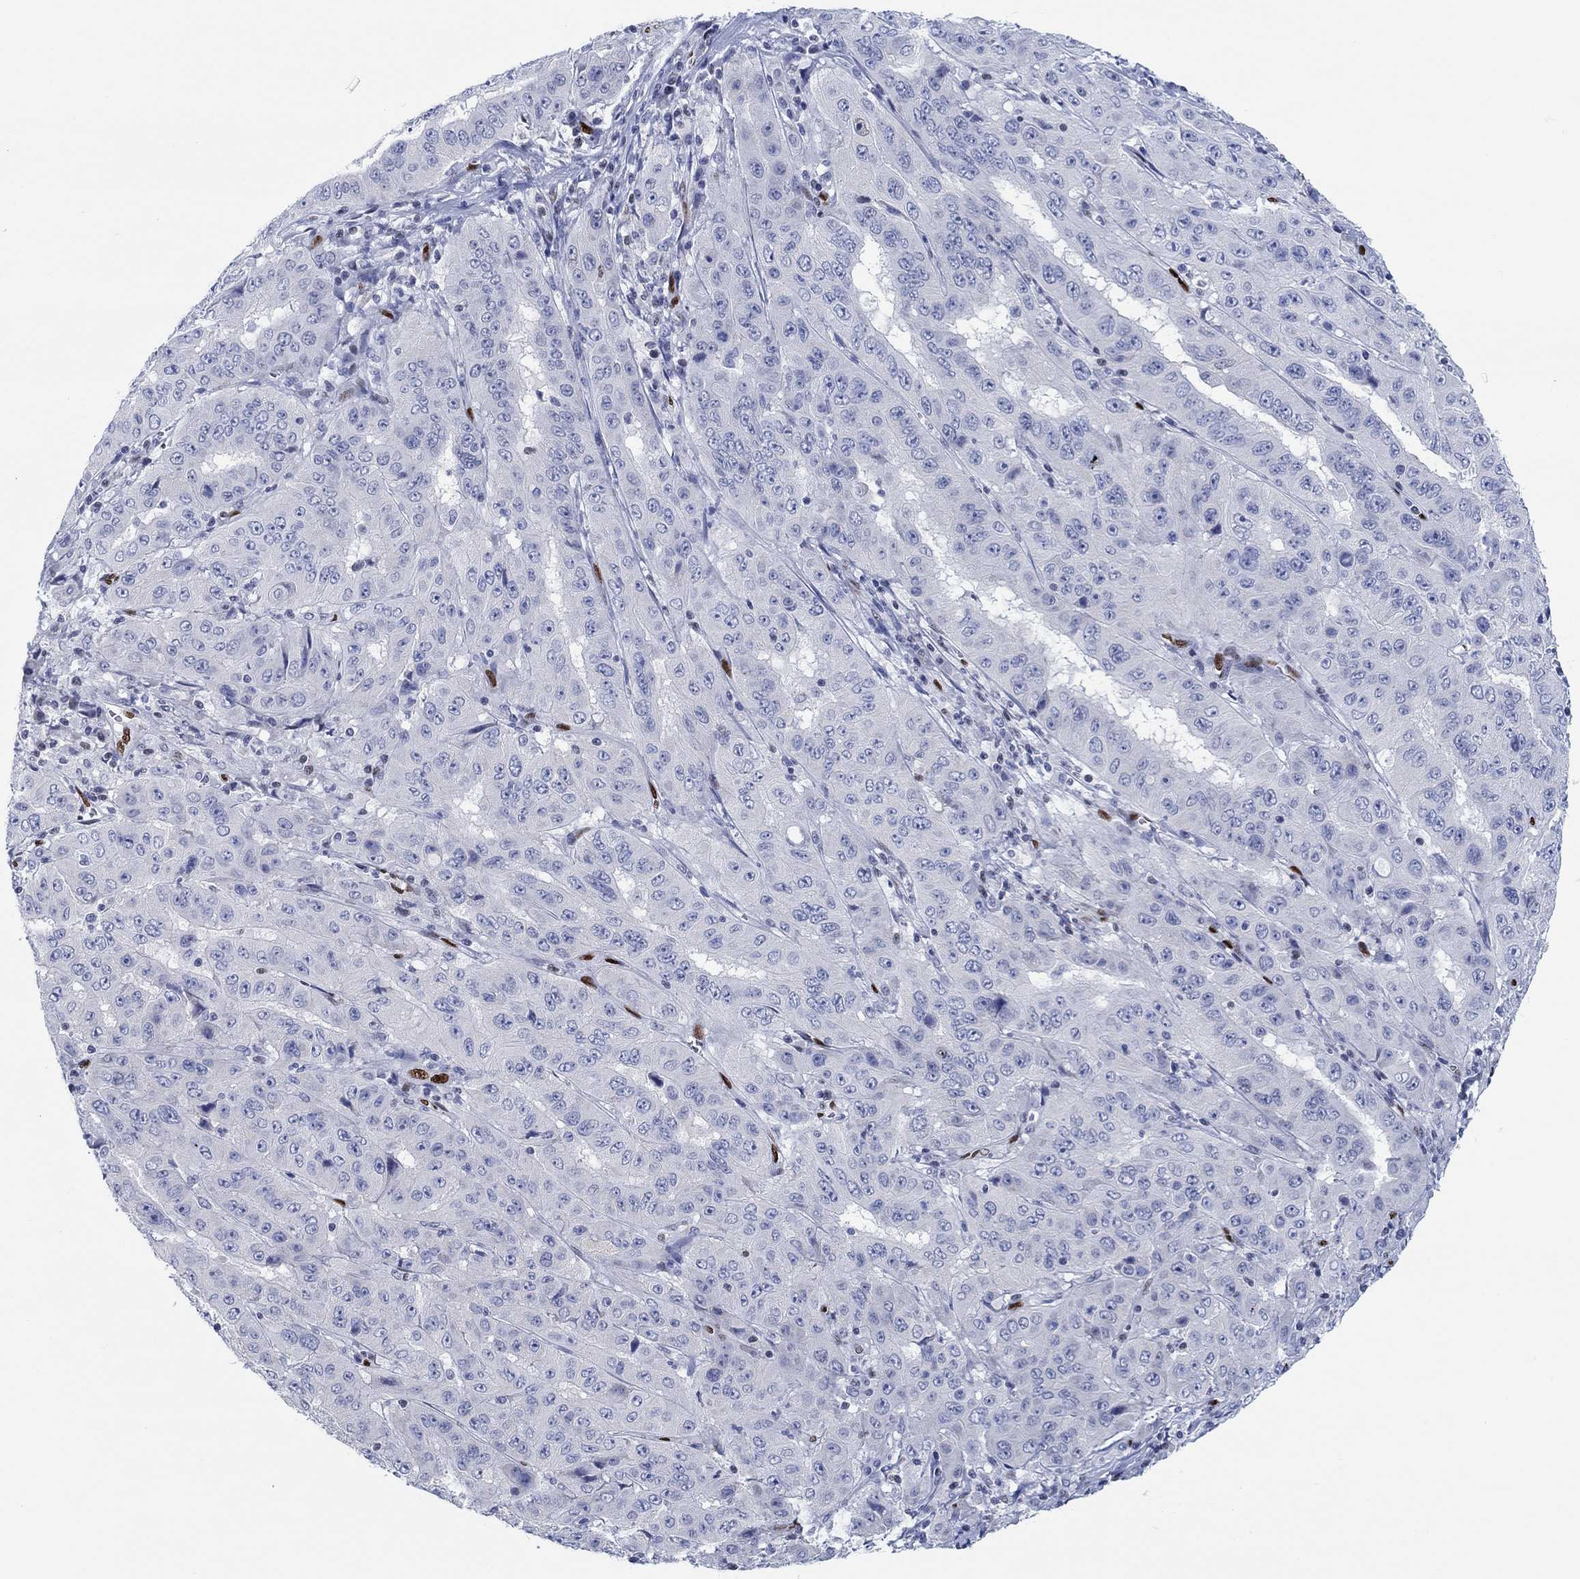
{"staining": {"intensity": "negative", "quantity": "none", "location": "none"}, "tissue": "pancreatic cancer", "cell_type": "Tumor cells", "image_type": "cancer", "snomed": [{"axis": "morphology", "description": "Adenocarcinoma, NOS"}, {"axis": "topography", "description": "Pancreas"}], "caption": "Tumor cells are negative for protein expression in human pancreatic cancer.", "gene": "ZEB1", "patient": {"sex": "male", "age": 63}}